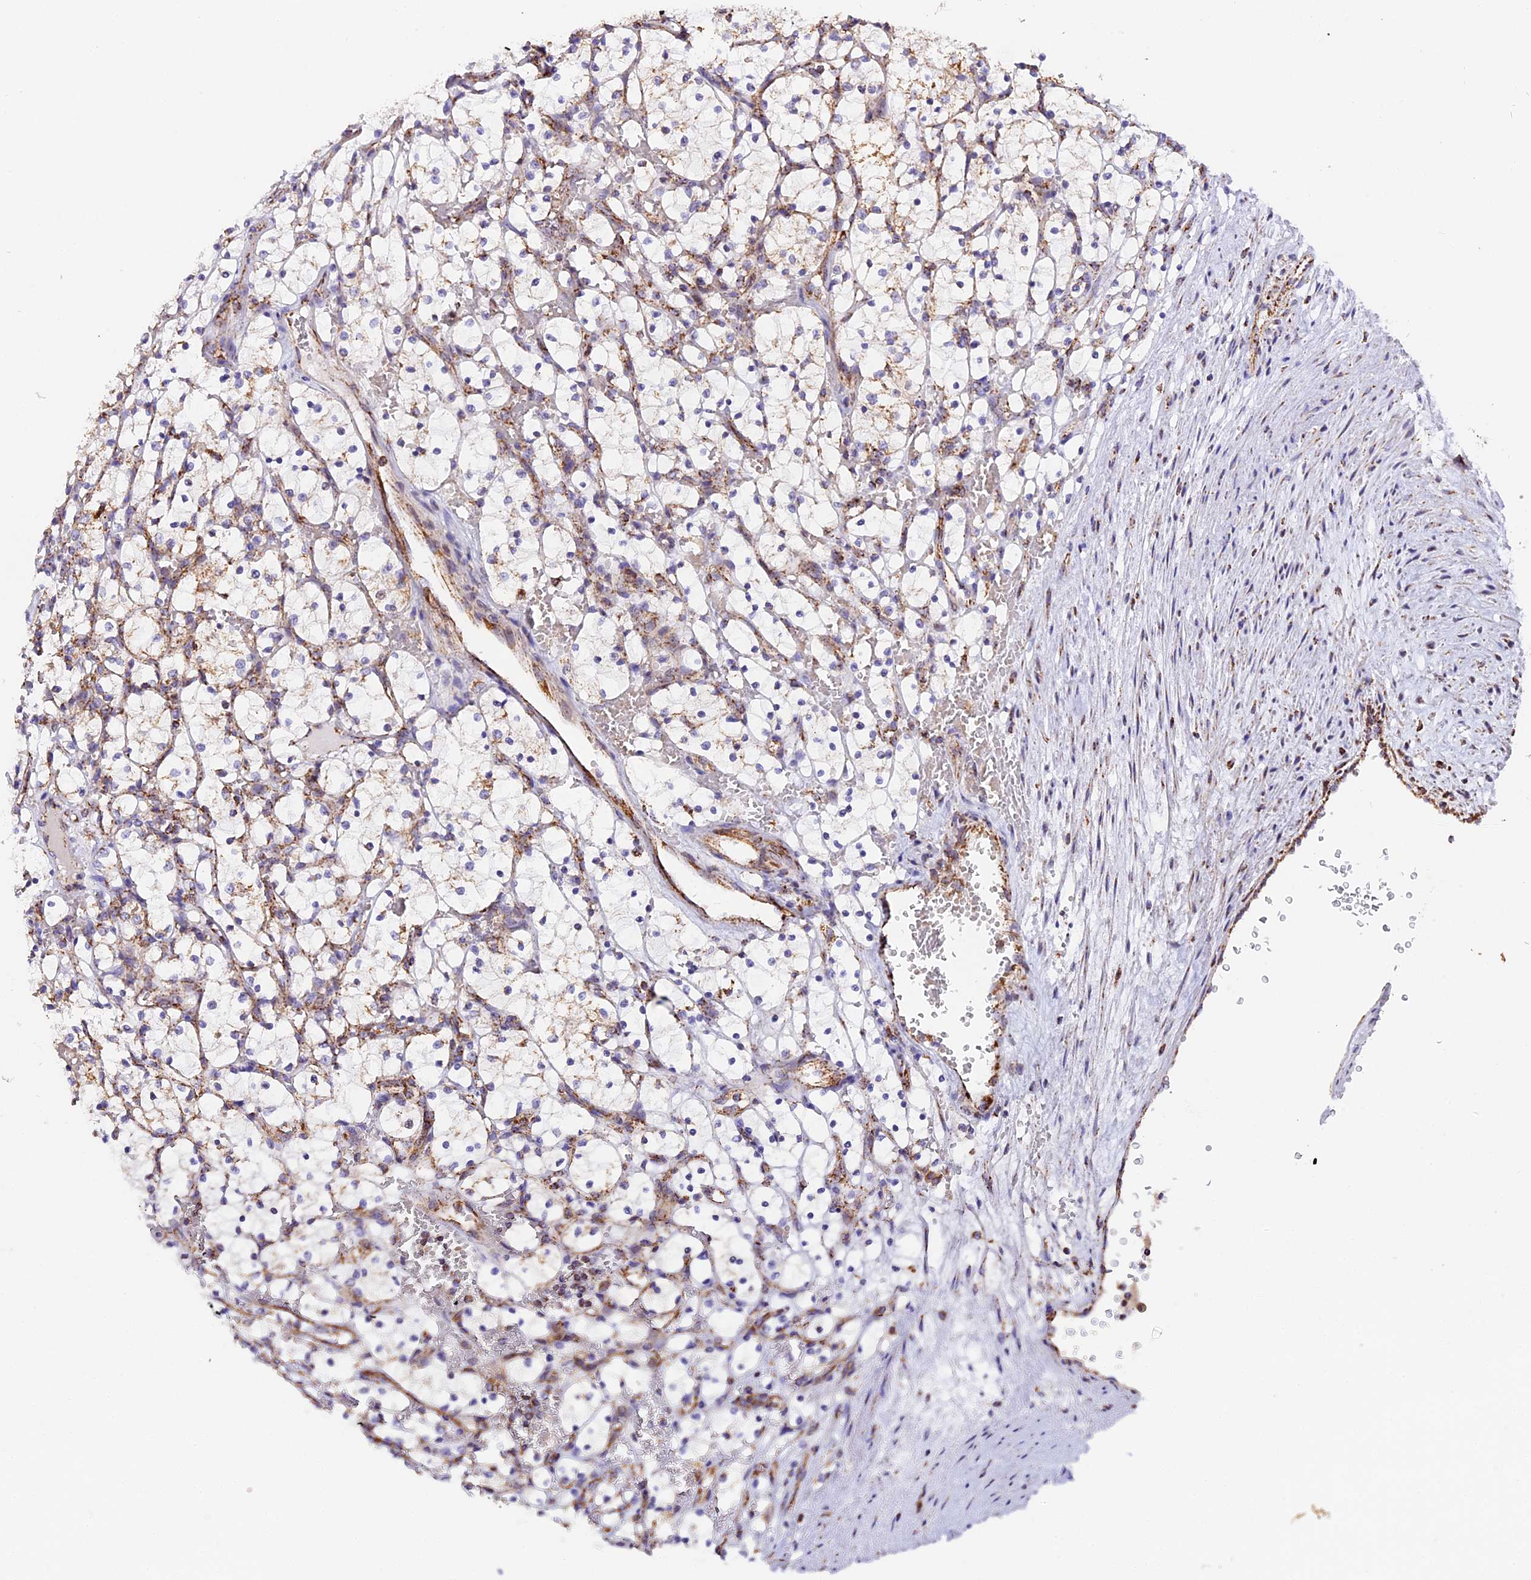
{"staining": {"intensity": "moderate", "quantity": "25%-75%", "location": "cytoplasmic/membranous"}, "tissue": "renal cancer", "cell_type": "Tumor cells", "image_type": "cancer", "snomed": [{"axis": "morphology", "description": "Adenocarcinoma, NOS"}, {"axis": "topography", "description": "Kidney"}], "caption": "The image exhibits a brown stain indicating the presence of a protein in the cytoplasmic/membranous of tumor cells in adenocarcinoma (renal).", "gene": "NDUFA8", "patient": {"sex": "female", "age": 69}}